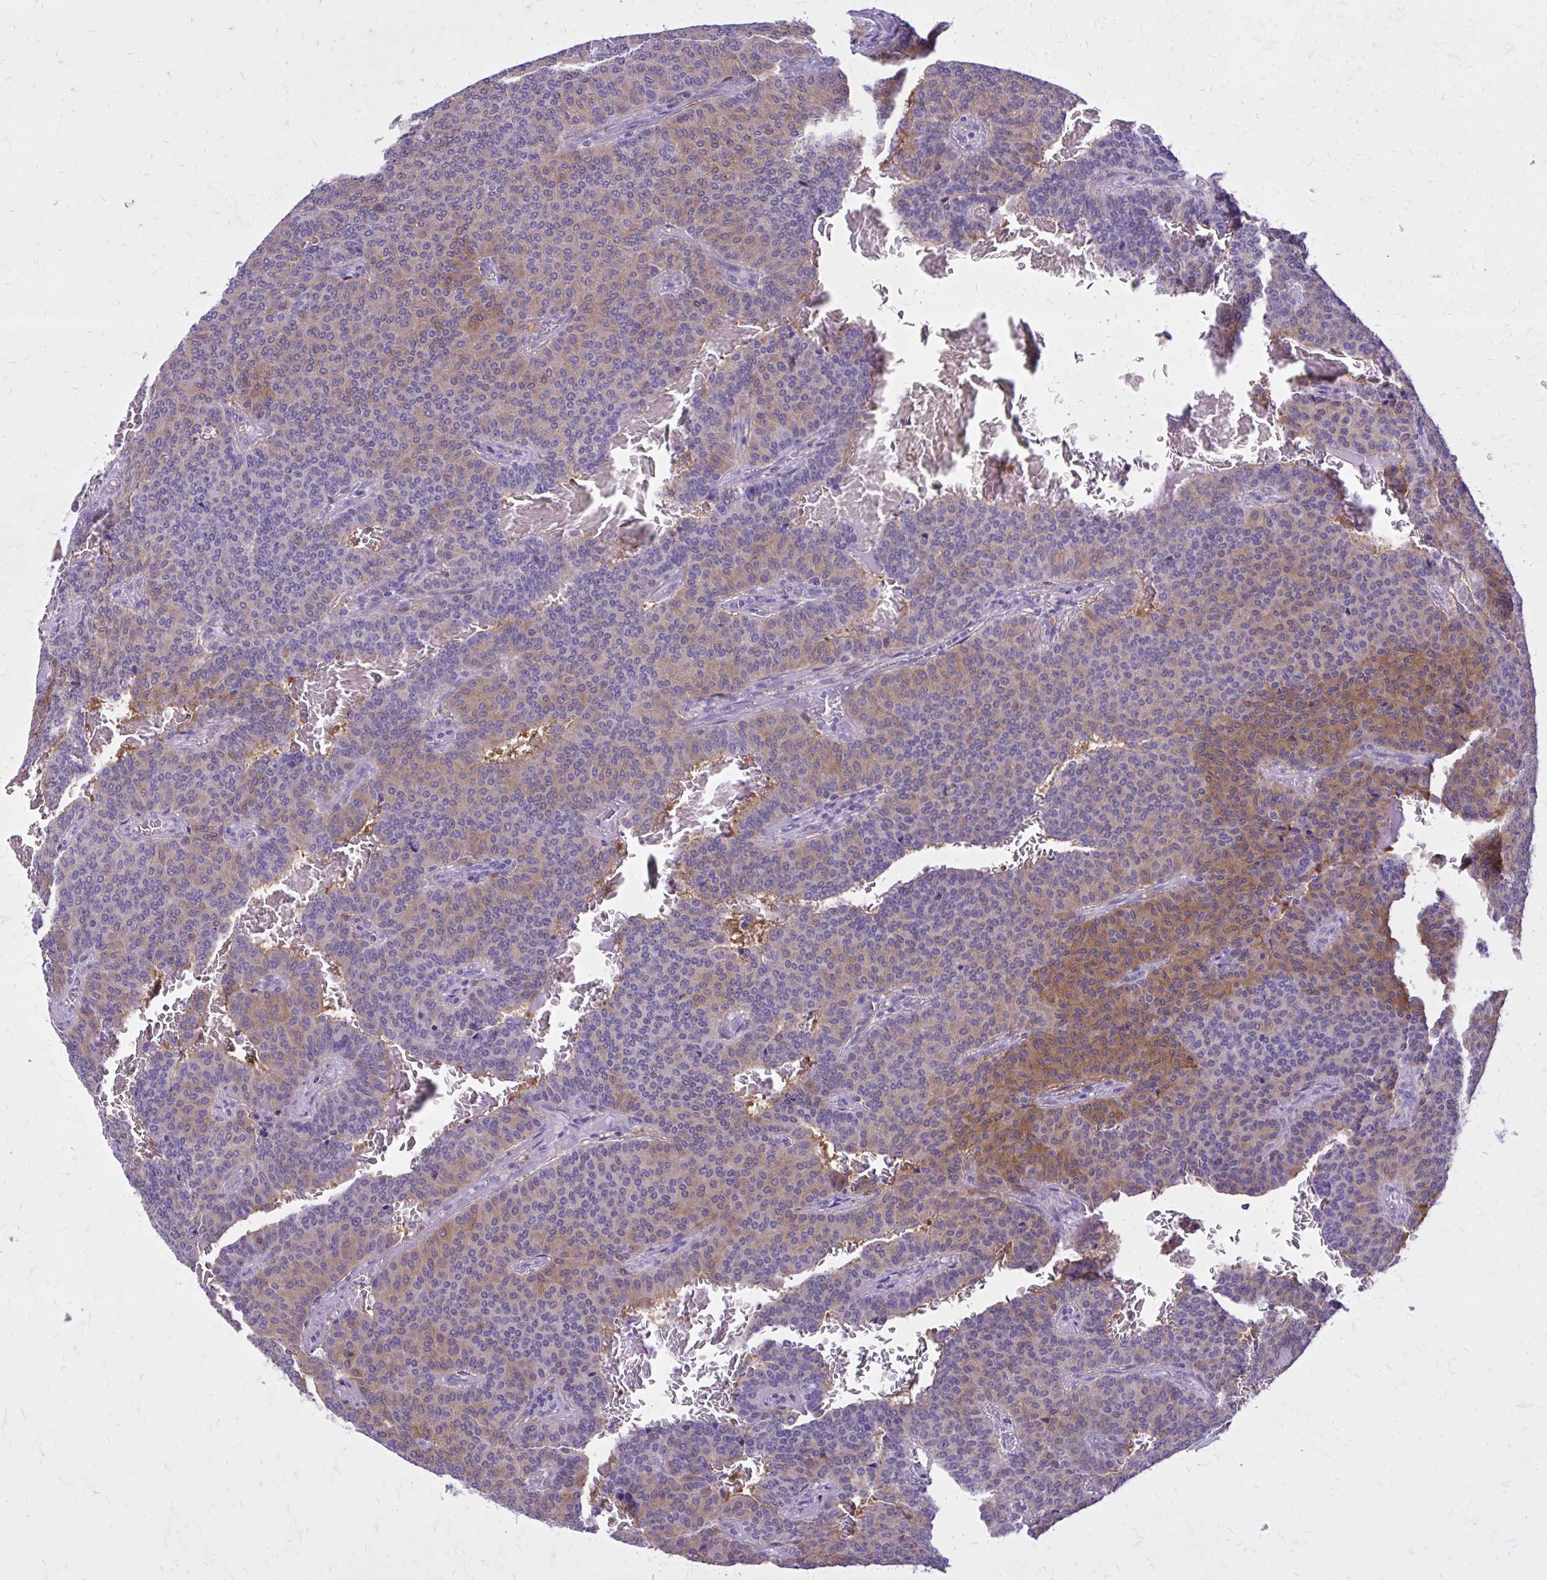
{"staining": {"intensity": "moderate", "quantity": "<25%", "location": "cytoplasmic/membranous"}, "tissue": "carcinoid", "cell_type": "Tumor cells", "image_type": "cancer", "snomed": [{"axis": "morphology", "description": "Carcinoid, malignant, NOS"}, {"axis": "topography", "description": "Lung"}], "caption": "This photomicrograph displays malignant carcinoid stained with IHC to label a protein in brown. The cytoplasmic/membranous of tumor cells show moderate positivity for the protein. Nuclei are counter-stained blue.", "gene": "RASL11B", "patient": {"sex": "male", "age": 61}}